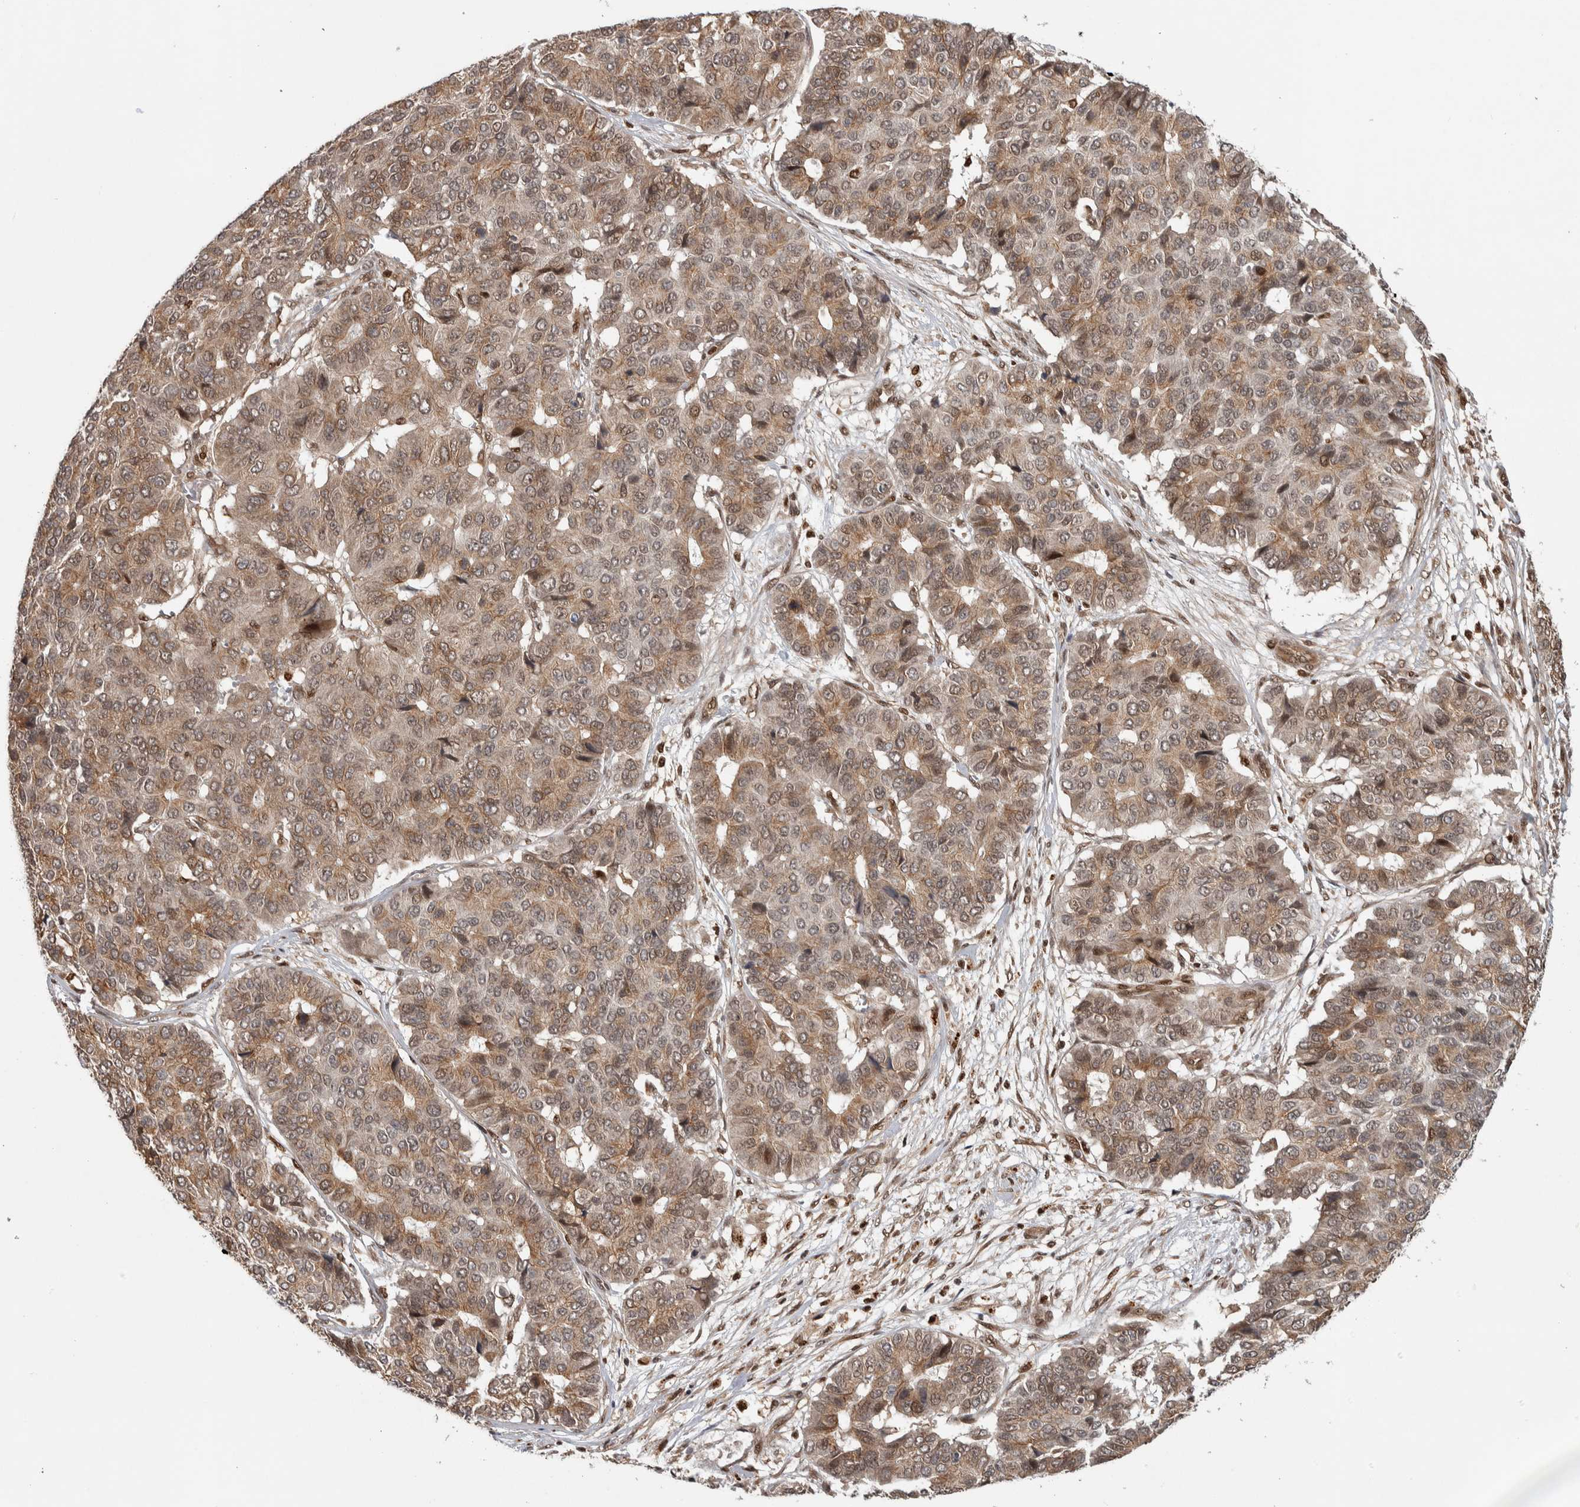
{"staining": {"intensity": "weak", "quantity": ">75%", "location": "cytoplasmic/membranous,nuclear"}, "tissue": "pancreatic cancer", "cell_type": "Tumor cells", "image_type": "cancer", "snomed": [{"axis": "morphology", "description": "Adenocarcinoma, NOS"}, {"axis": "topography", "description": "Pancreas"}], "caption": "Immunohistochemistry (IHC) micrograph of neoplastic tissue: adenocarcinoma (pancreatic) stained using IHC displays low levels of weak protein expression localized specifically in the cytoplasmic/membranous and nuclear of tumor cells, appearing as a cytoplasmic/membranous and nuclear brown color.", "gene": "RPS6KA4", "patient": {"sex": "male", "age": 50}}